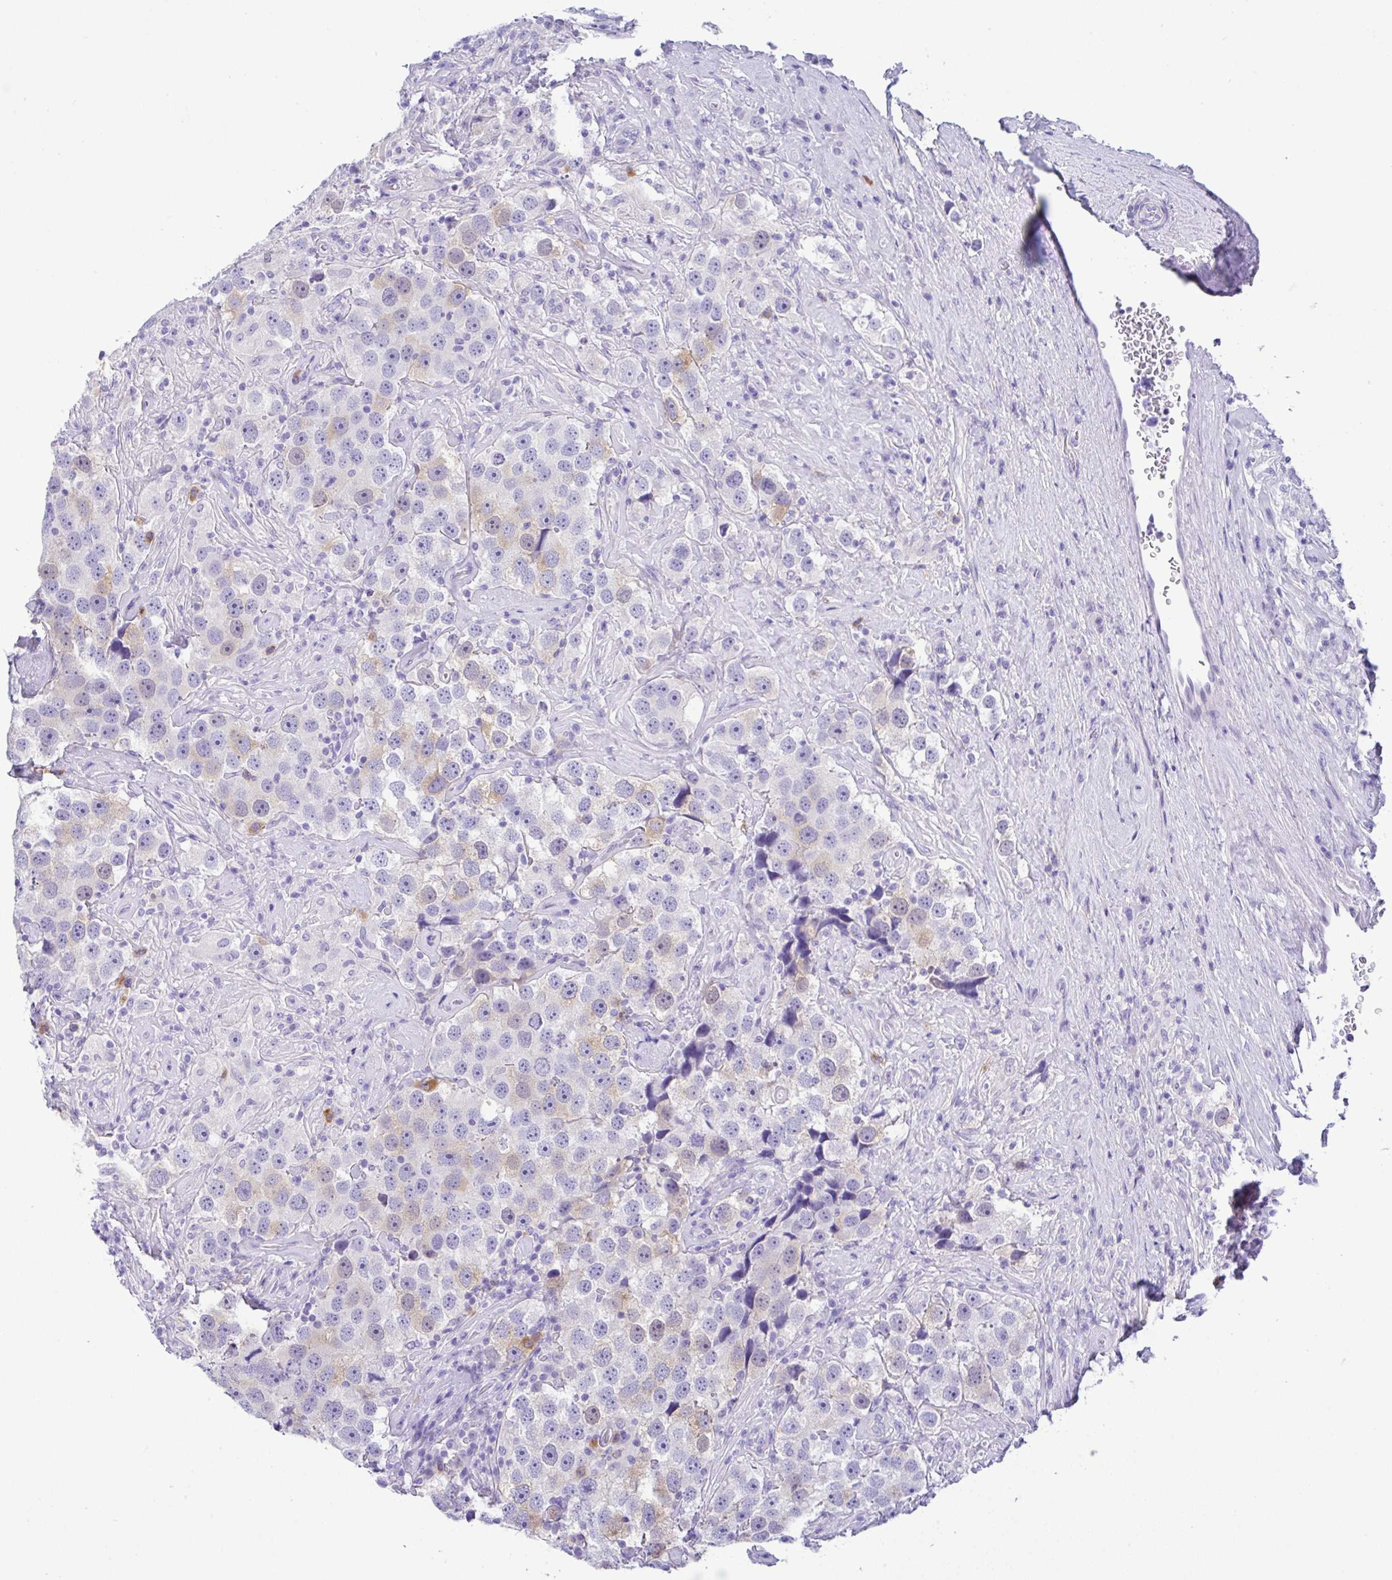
{"staining": {"intensity": "weak", "quantity": "<25%", "location": "cytoplasmic/membranous"}, "tissue": "testis cancer", "cell_type": "Tumor cells", "image_type": "cancer", "snomed": [{"axis": "morphology", "description": "Seminoma, NOS"}, {"axis": "topography", "description": "Testis"}], "caption": "Tumor cells show no significant protein staining in testis cancer.", "gene": "RRM2", "patient": {"sex": "male", "age": 49}}